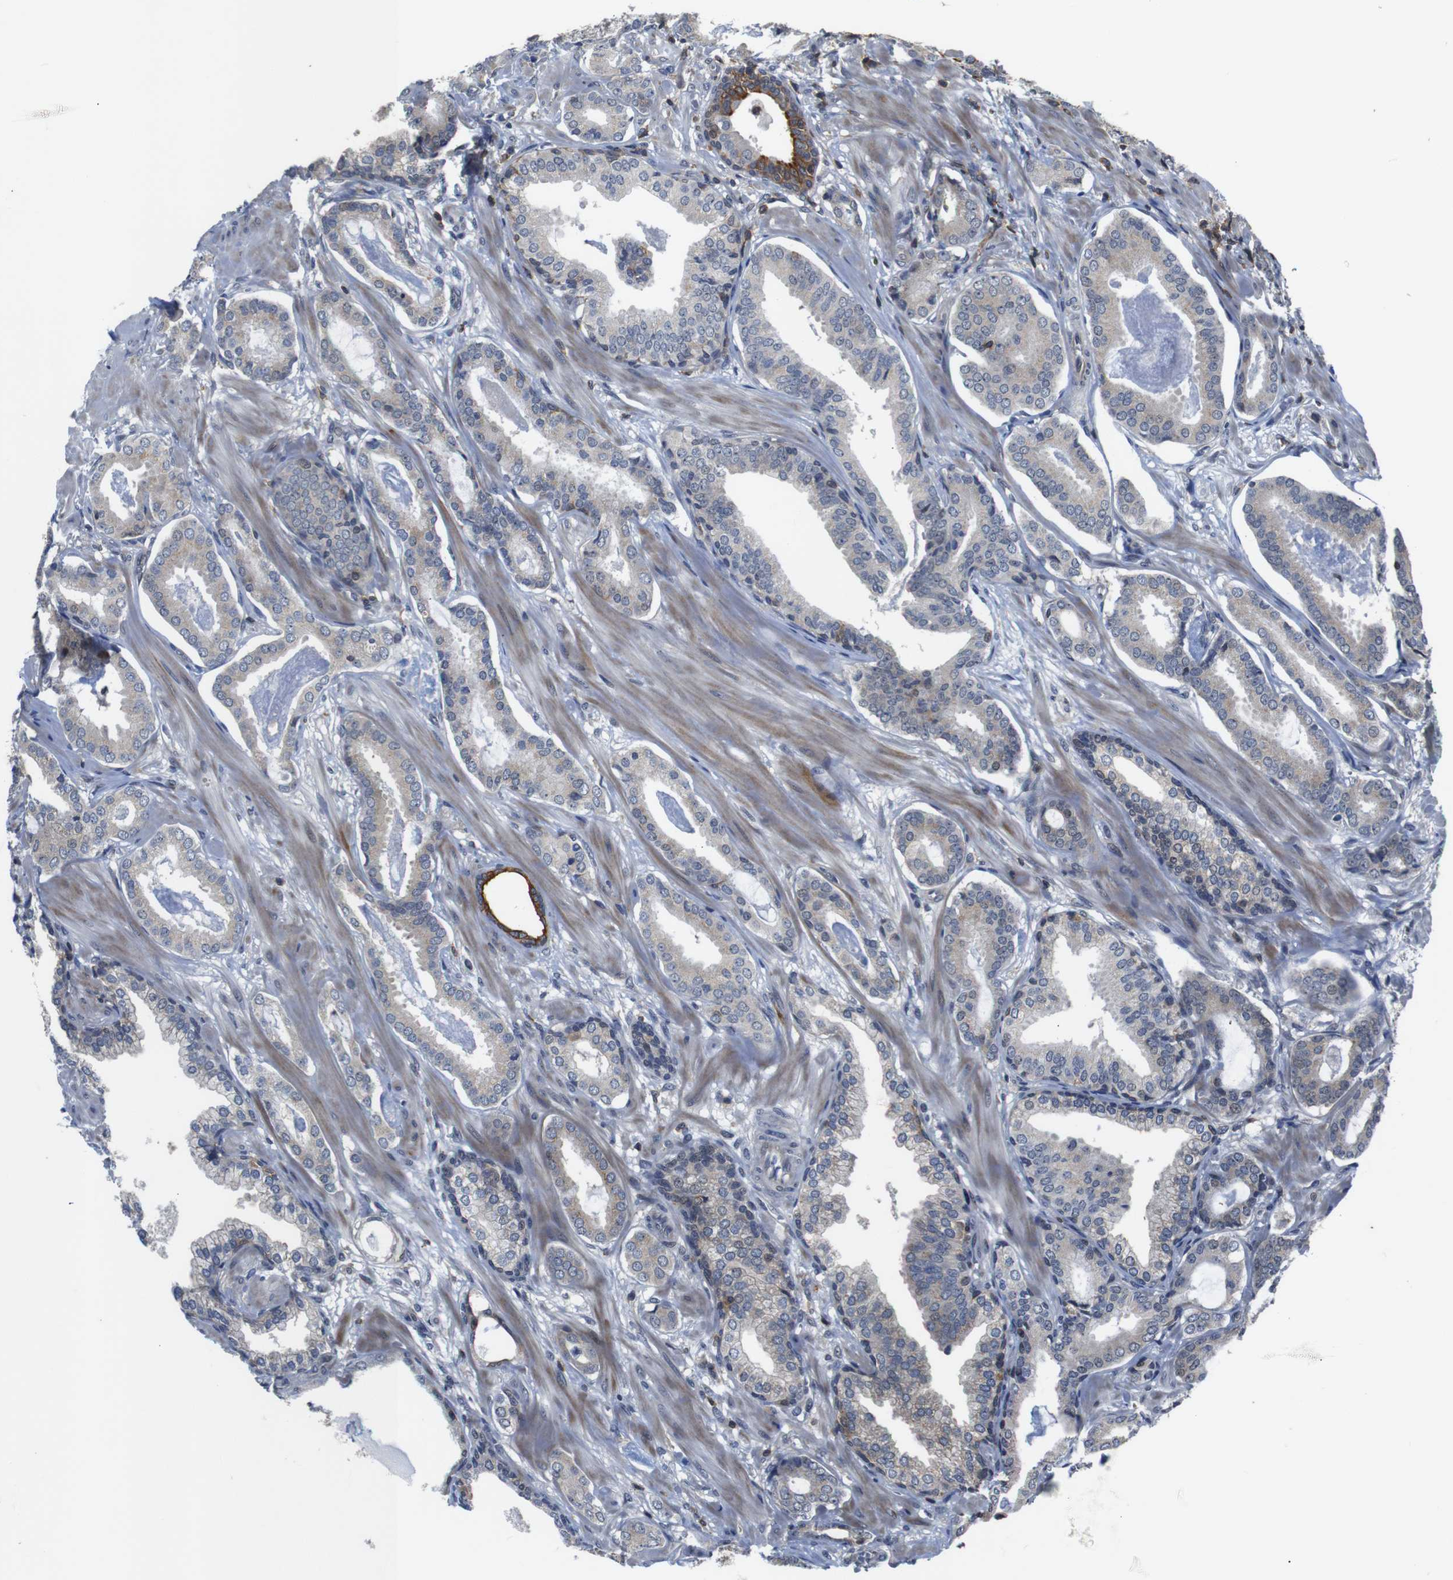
{"staining": {"intensity": "weak", "quantity": "<25%", "location": "cytoplasmic/membranous"}, "tissue": "prostate cancer", "cell_type": "Tumor cells", "image_type": "cancer", "snomed": [{"axis": "morphology", "description": "Adenocarcinoma, Low grade"}, {"axis": "topography", "description": "Prostate"}], "caption": "Immunohistochemistry of prostate cancer demonstrates no staining in tumor cells. The staining was performed using DAB to visualize the protein expression in brown, while the nuclei were stained in blue with hematoxylin (Magnification: 20x).", "gene": "BRWD3", "patient": {"sex": "male", "age": 53}}